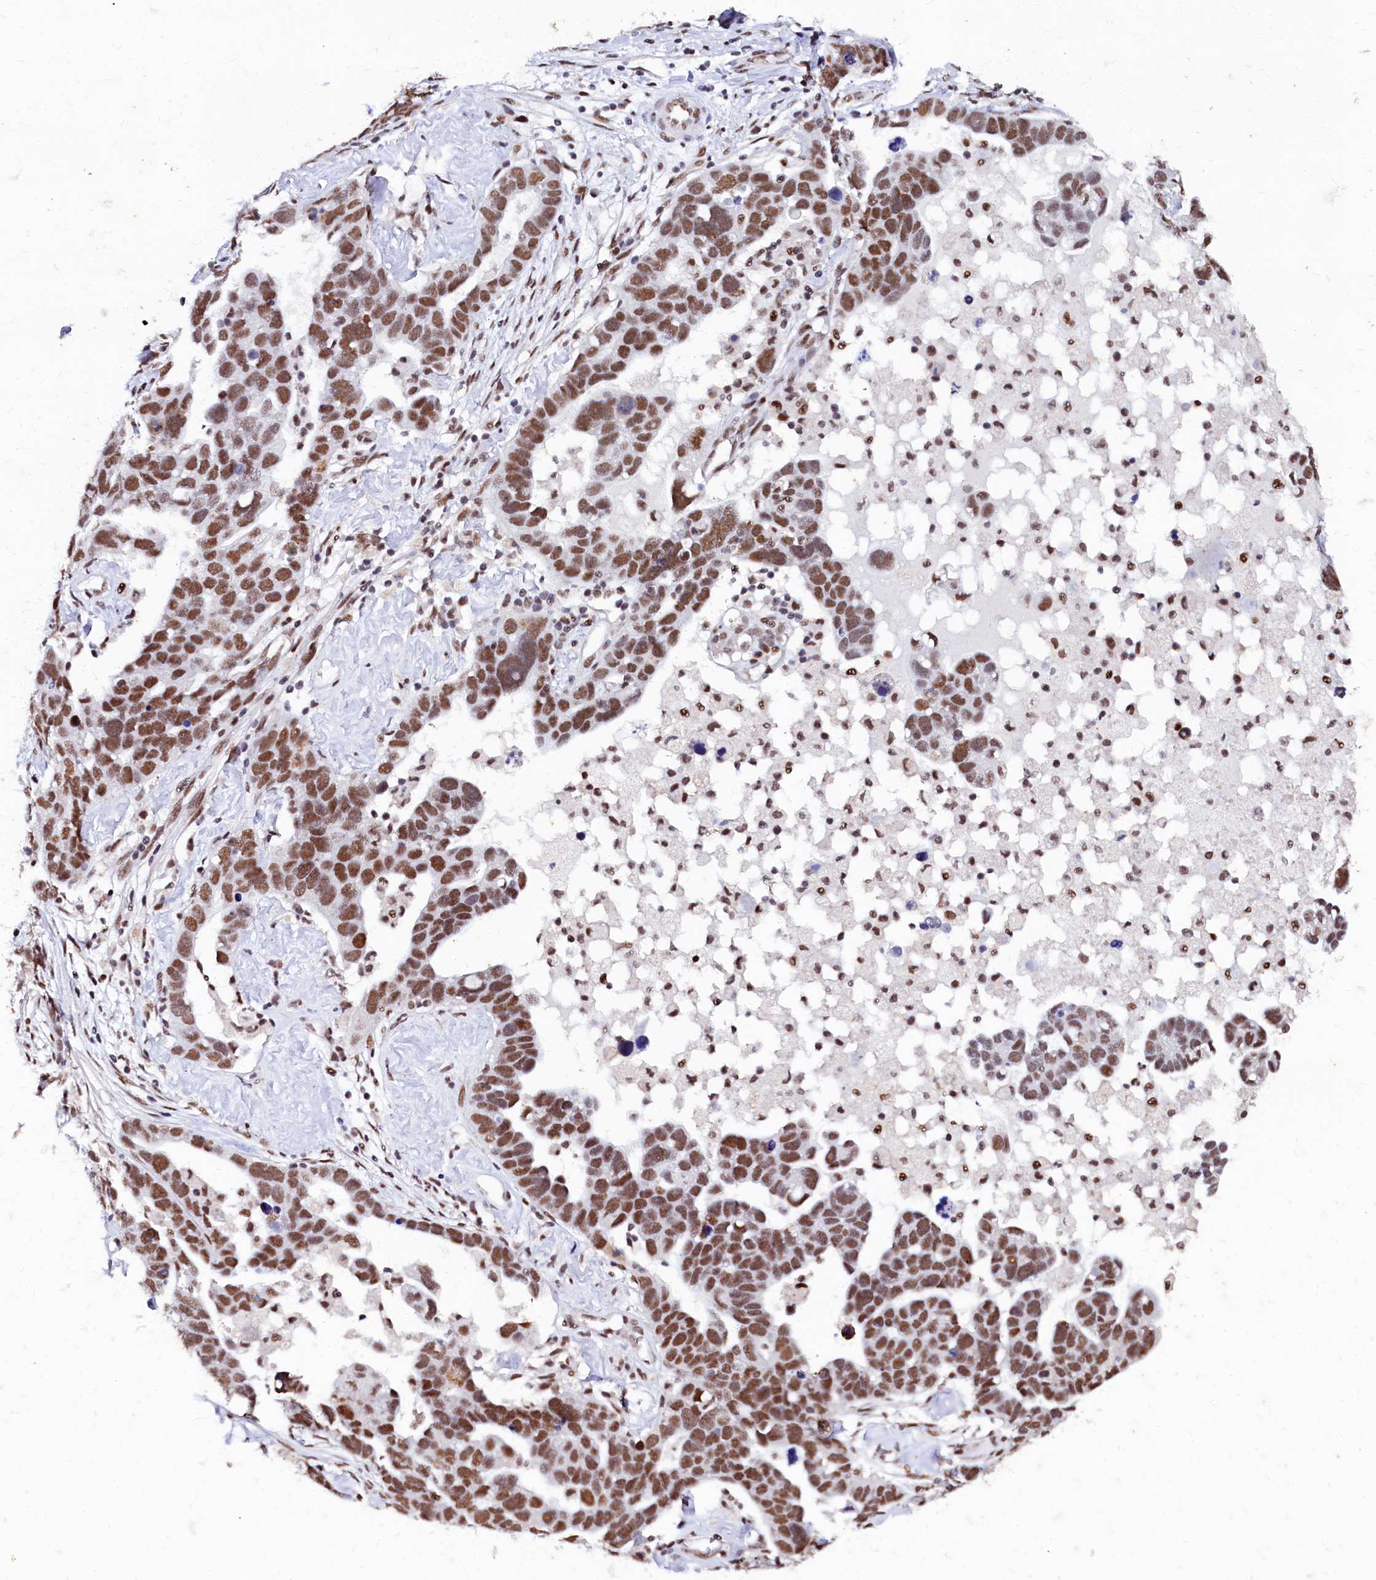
{"staining": {"intensity": "moderate", "quantity": ">75%", "location": "nuclear"}, "tissue": "ovarian cancer", "cell_type": "Tumor cells", "image_type": "cancer", "snomed": [{"axis": "morphology", "description": "Cystadenocarcinoma, serous, NOS"}, {"axis": "topography", "description": "Ovary"}], "caption": "This micrograph demonstrates immunohistochemistry (IHC) staining of human ovarian cancer, with medium moderate nuclear positivity in about >75% of tumor cells.", "gene": "CPSF7", "patient": {"sex": "female", "age": 54}}